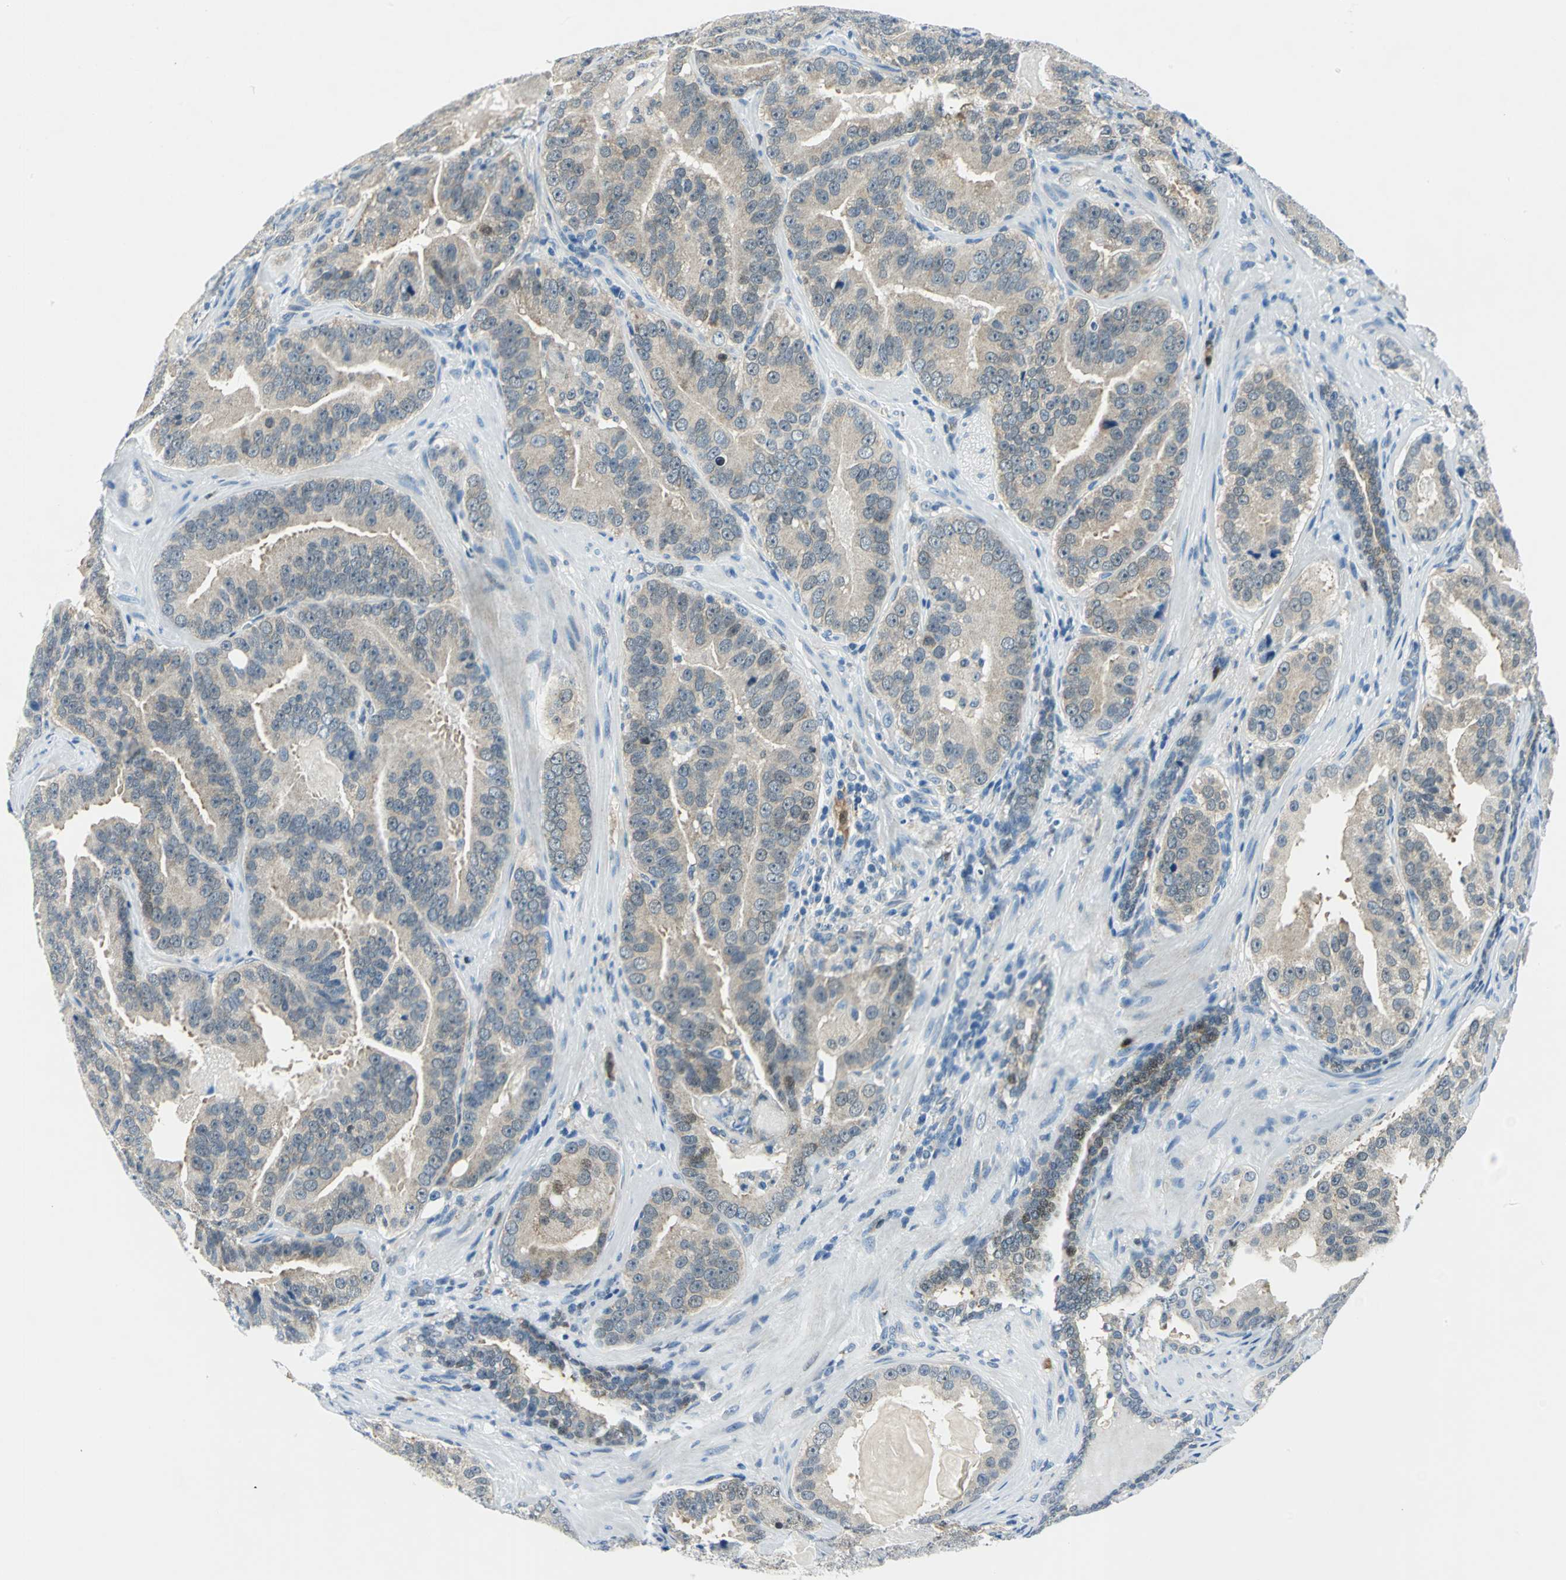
{"staining": {"intensity": "moderate", "quantity": "<25%", "location": "cytoplasmic/membranous,nuclear"}, "tissue": "prostate cancer", "cell_type": "Tumor cells", "image_type": "cancer", "snomed": [{"axis": "morphology", "description": "Adenocarcinoma, Low grade"}, {"axis": "topography", "description": "Prostate"}], "caption": "Moderate cytoplasmic/membranous and nuclear protein staining is present in approximately <25% of tumor cells in prostate low-grade adenocarcinoma.", "gene": "AKR1A1", "patient": {"sex": "male", "age": 59}}